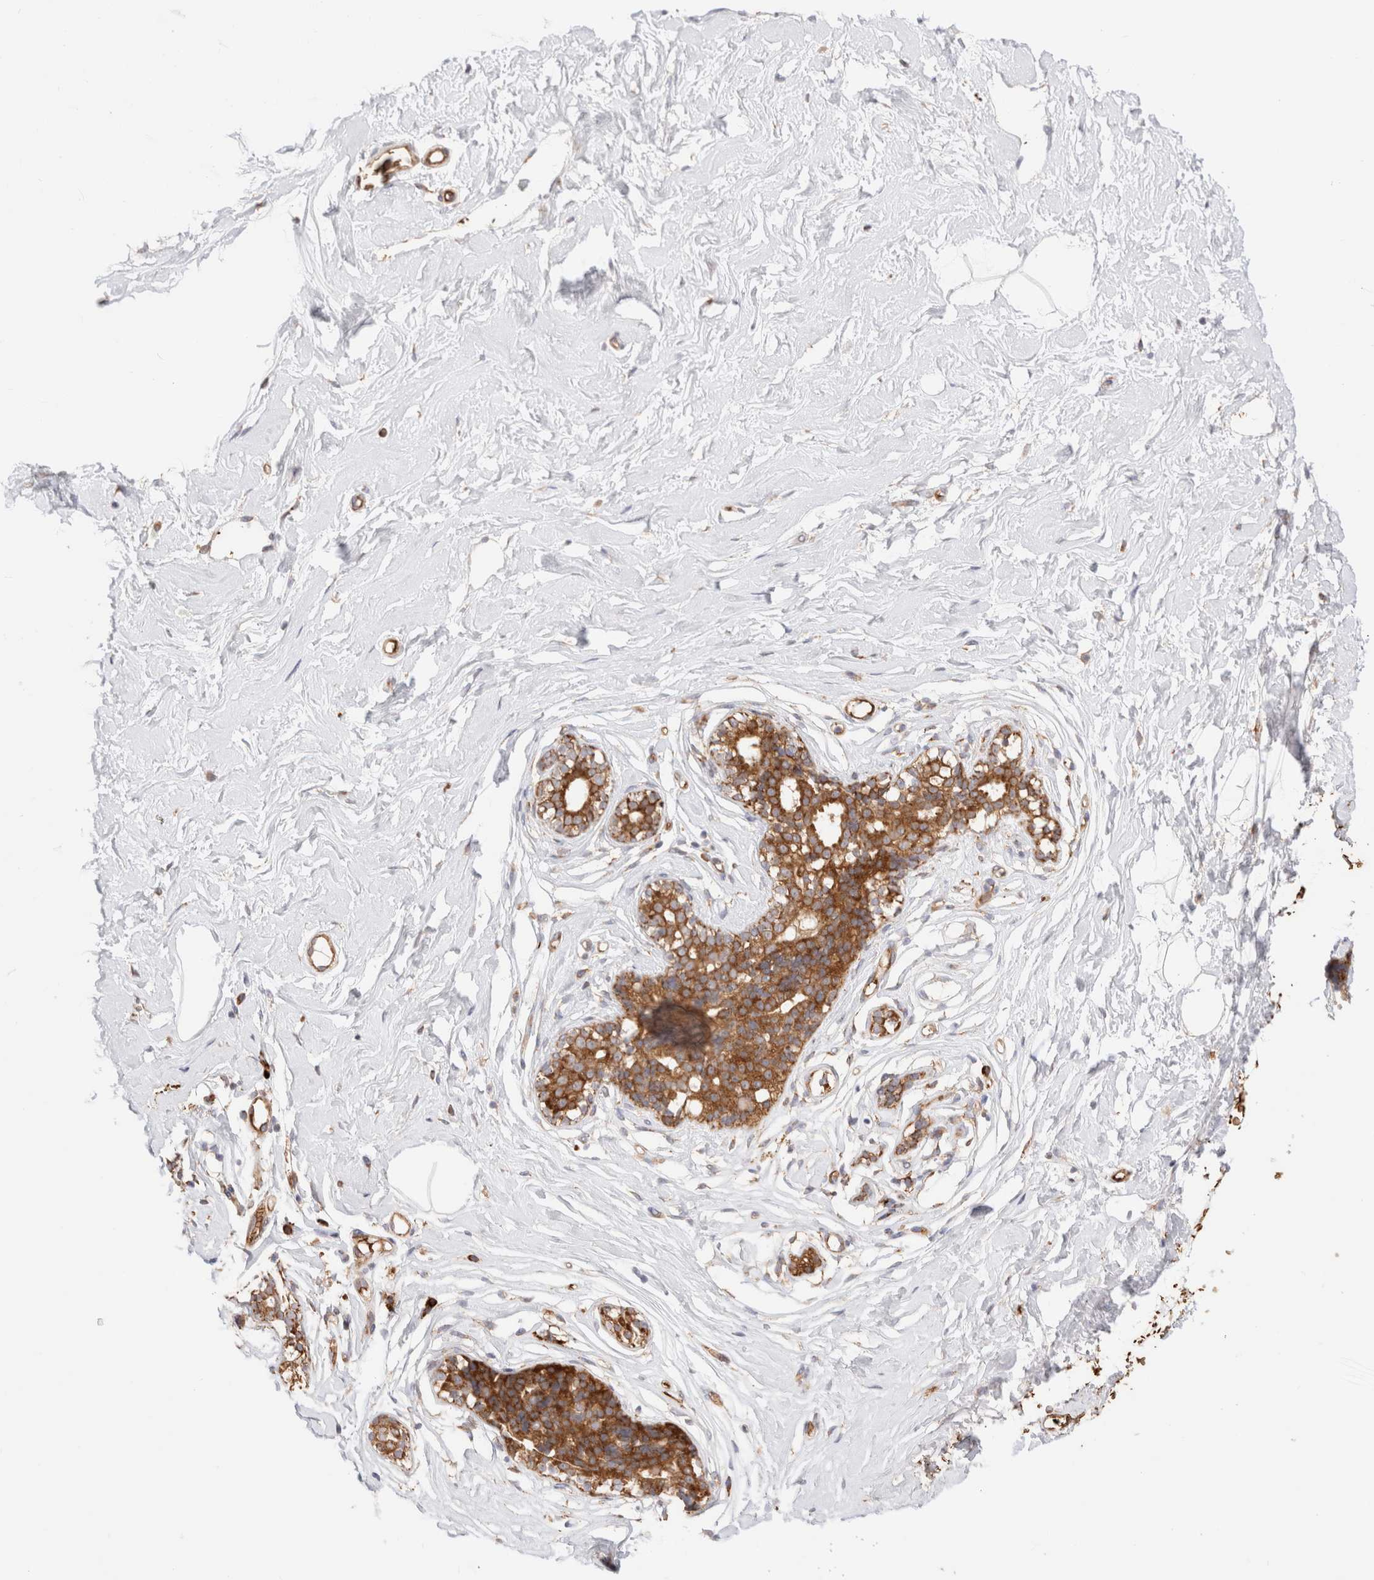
{"staining": {"intensity": "negative", "quantity": "none", "location": "none"}, "tissue": "breast", "cell_type": "Adipocytes", "image_type": "normal", "snomed": [{"axis": "morphology", "description": "Normal tissue, NOS"}, {"axis": "topography", "description": "Breast"}], "caption": "IHC of benign human breast demonstrates no positivity in adipocytes. (DAB immunohistochemistry (IHC) with hematoxylin counter stain).", "gene": "UTS2B", "patient": {"sex": "female", "age": 23}}